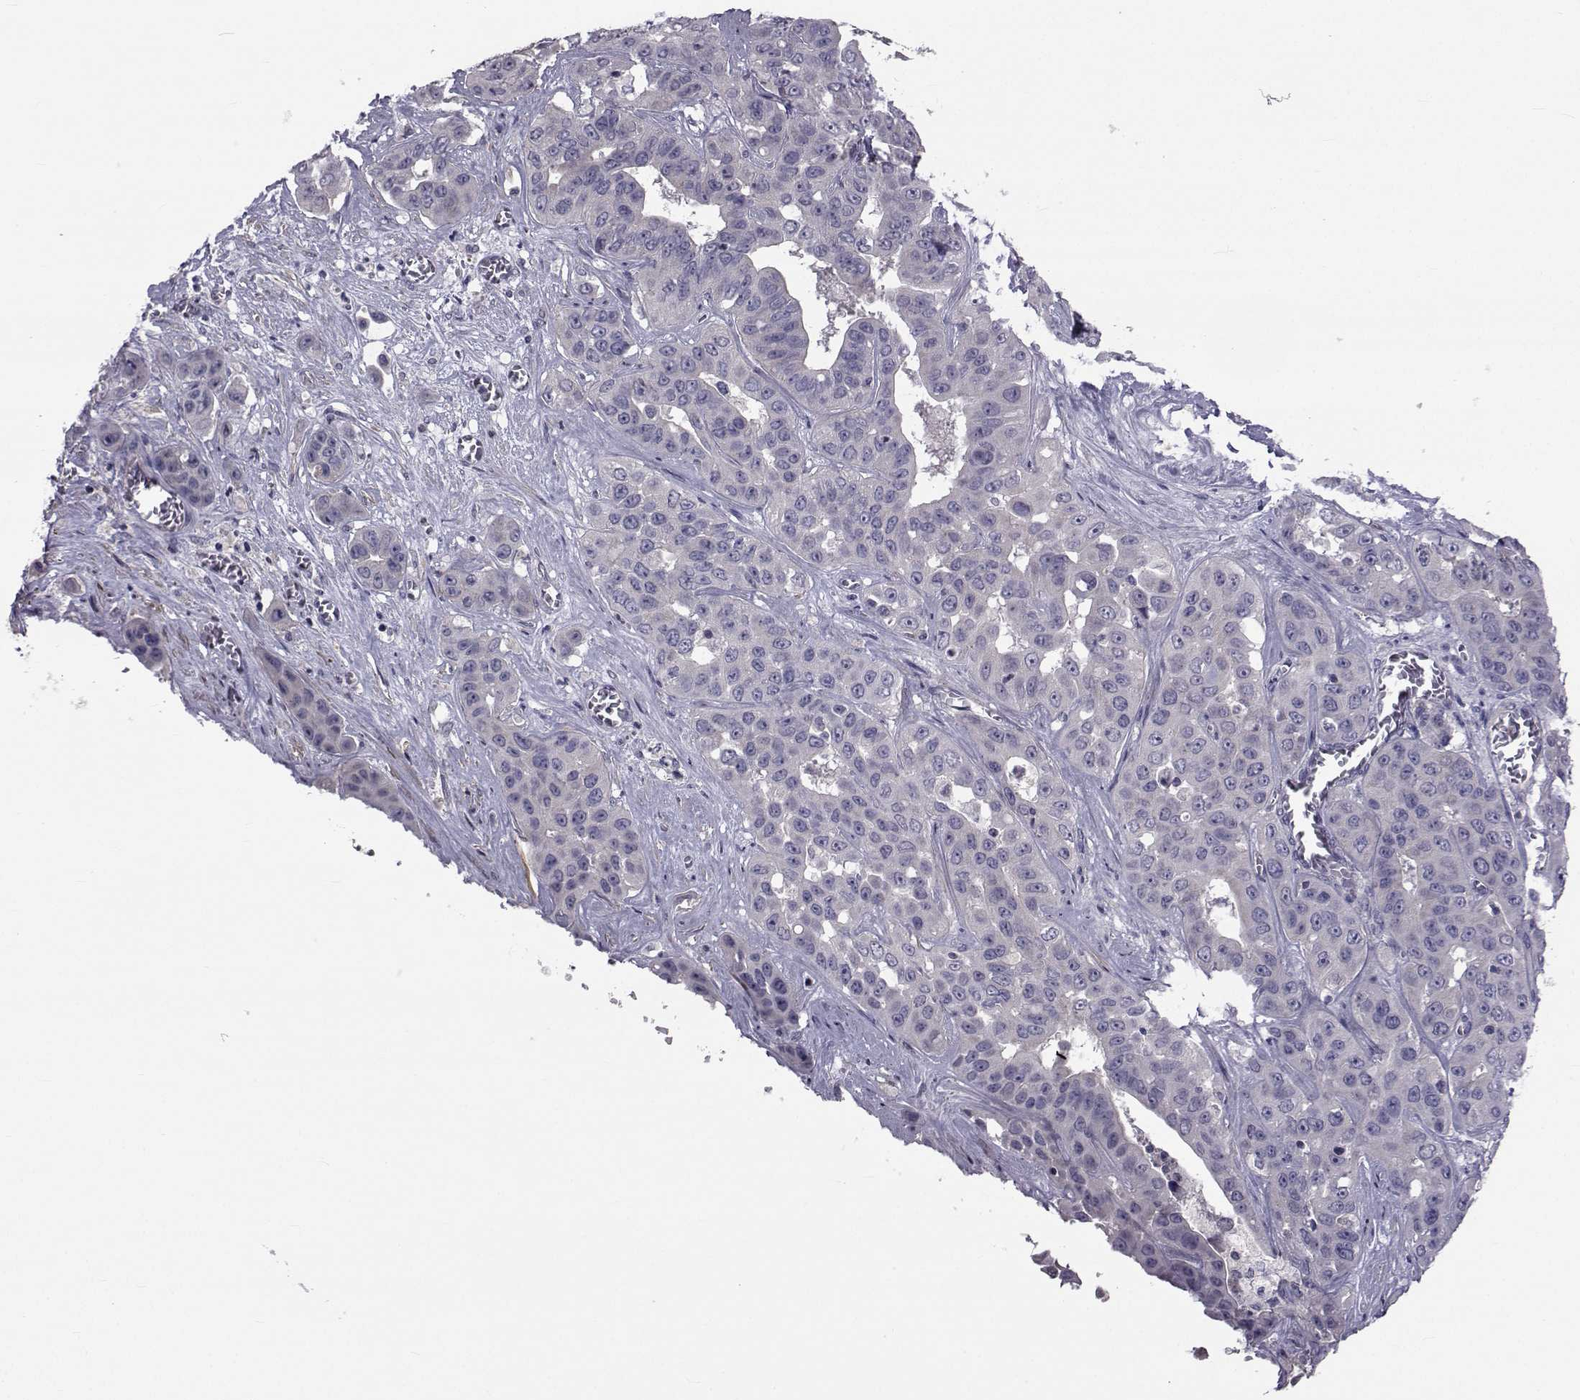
{"staining": {"intensity": "negative", "quantity": "none", "location": "none"}, "tissue": "liver cancer", "cell_type": "Tumor cells", "image_type": "cancer", "snomed": [{"axis": "morphology", "description": "Cholangiocarcinoma"}, {"axis": "topography", "description": "Liver"}], "caption": "Immunohistochemistry micrograph of neoplastic tissue: liver cholangiocarcinoma stained with DAB displays no significant protein expression in tumor cells.", "gene": "CFAP74", "patient": {"sex": "female", "age": 52}}